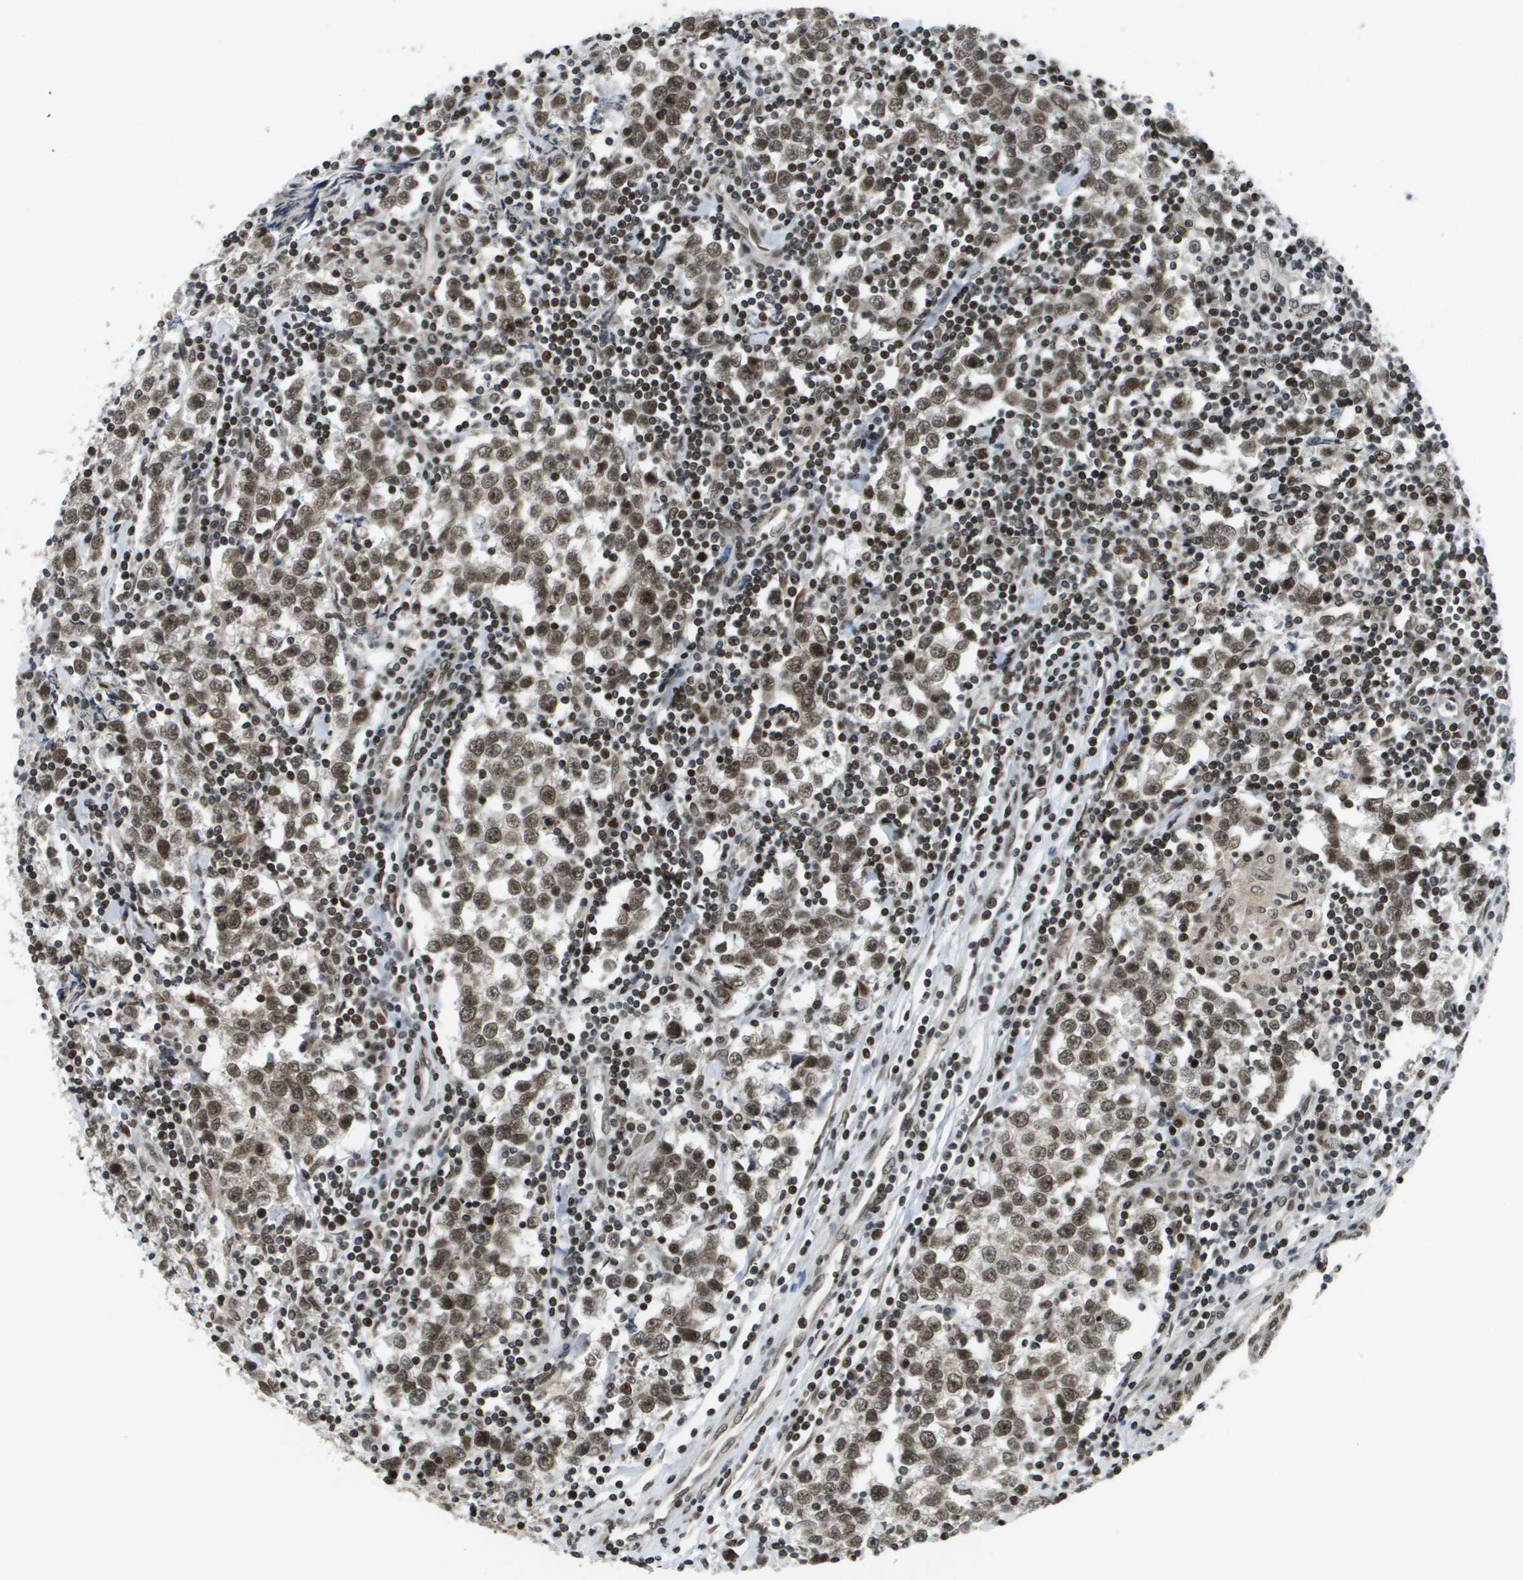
{"staining": {"intensity": "moderate", "quantity": ">75%", "location": "nuclear"}, "tissue": "testis cancer", "cell_type": "Tumor cells", "image_type": "cancer", "snomed": [{"axis": "morphology", "description": "Seminoma, NOS"}, {"axis": "morphology", "description": "Carcinoma, Embryonal, NOS"}, {"axis": "topography", "description": "Testis"}], "caption": "Moderate nuclear positivity for a protein is appreciated in approximately >75% of tumor cells of testis seminoma using IHC.", "gene": "RECQL4", "patient": {"sex": "male", "age": 36}}